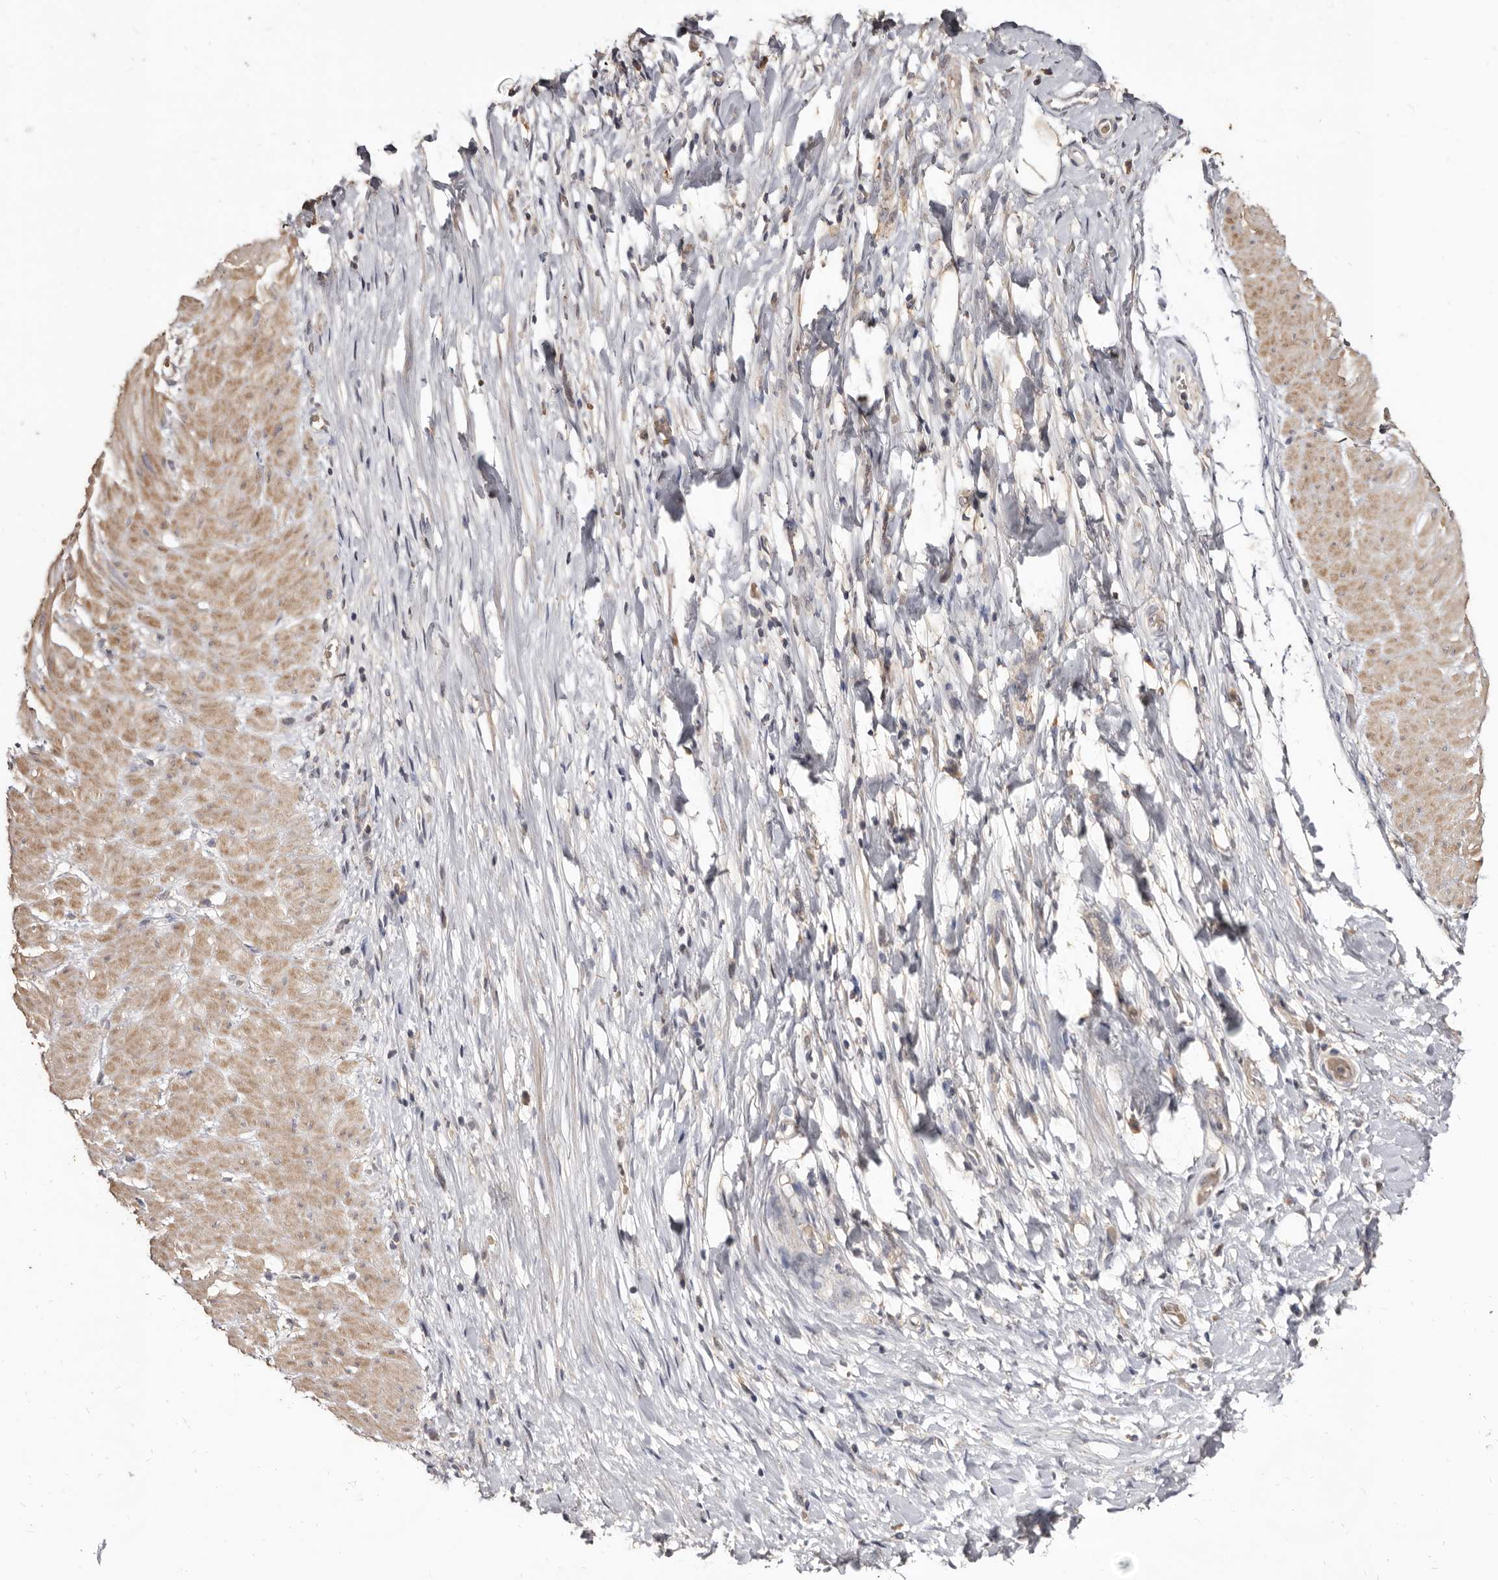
{"staining": {"intensity": "negative", "quantity": "none", "location": "none"}, "tissue": "stomach cancer", "cell_type": "Tumor cells", "image_type": "cancer", "snomed": [{"axis": "morphology", "description": "Adenocarcinoma, NOS"}, {"axis": "topography", "description": "Stomach"}], "caption": "Adenocarcinoma (stomach) stained for a protein using immunohistochemistry reveals no staining tumor cells.", "gene": "INAVA", "patient": {"sex": "female", "age": 76}}